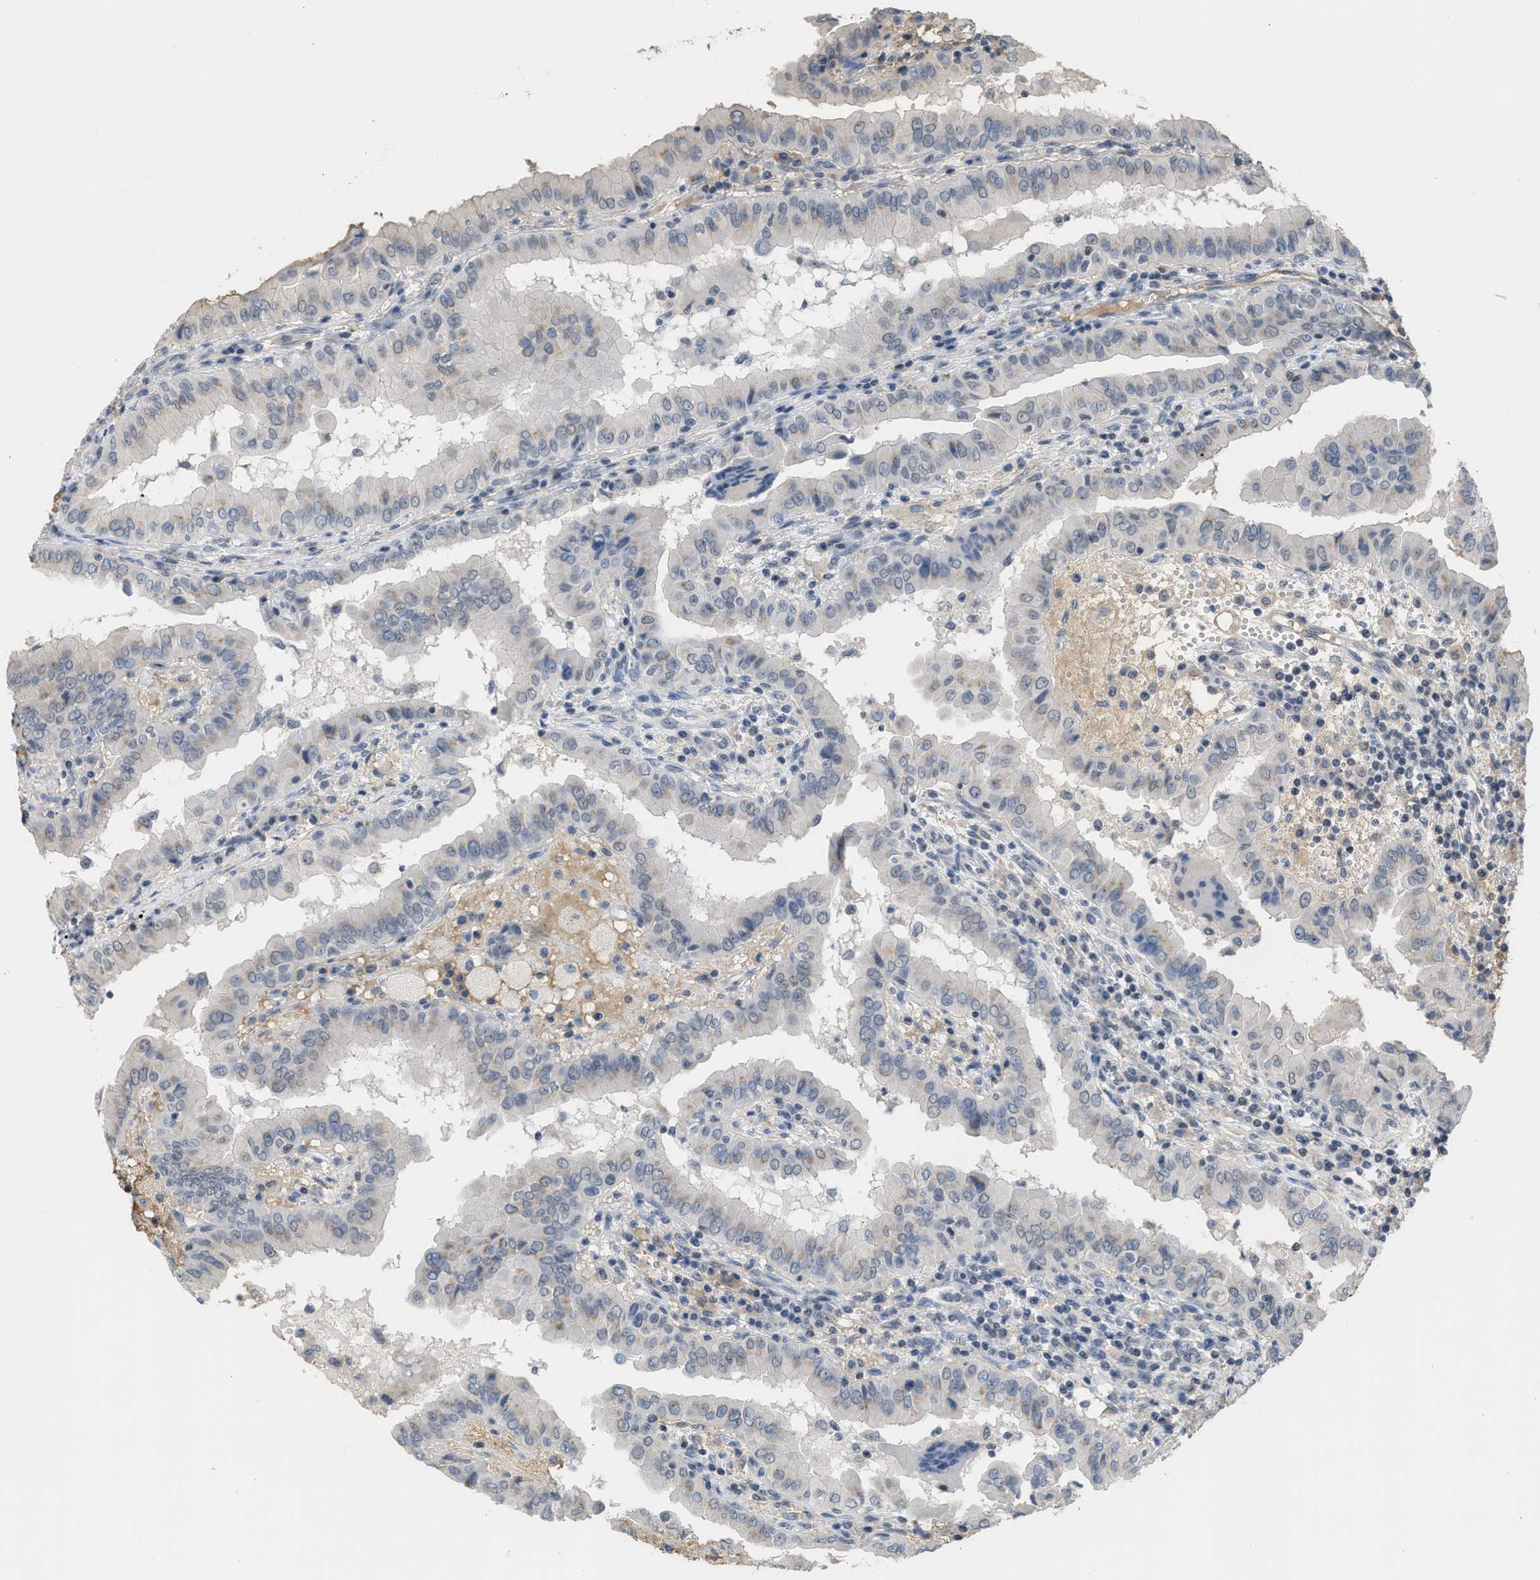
{"staining": {"intensity": "negative", "quantity": "none", "location": "none"}, "tissue": "thyroid cancer", "cell_type": "Tumor cells", "image_type": "cancer", "snomed": [{"axis": "morphology", "description": "Papillary adenocarcinoma, NOS"}, {"axis": "topography", "description": "Thyroid gland"}], "caption": "The immunohistochemistry (IHC) photomicrograph has no significant staining in tumor cells of papillary adenocarcinoma (thyroid) tissue.", "gene": "TERF2IP", "patient": {"sex": "male", "age": 33}}